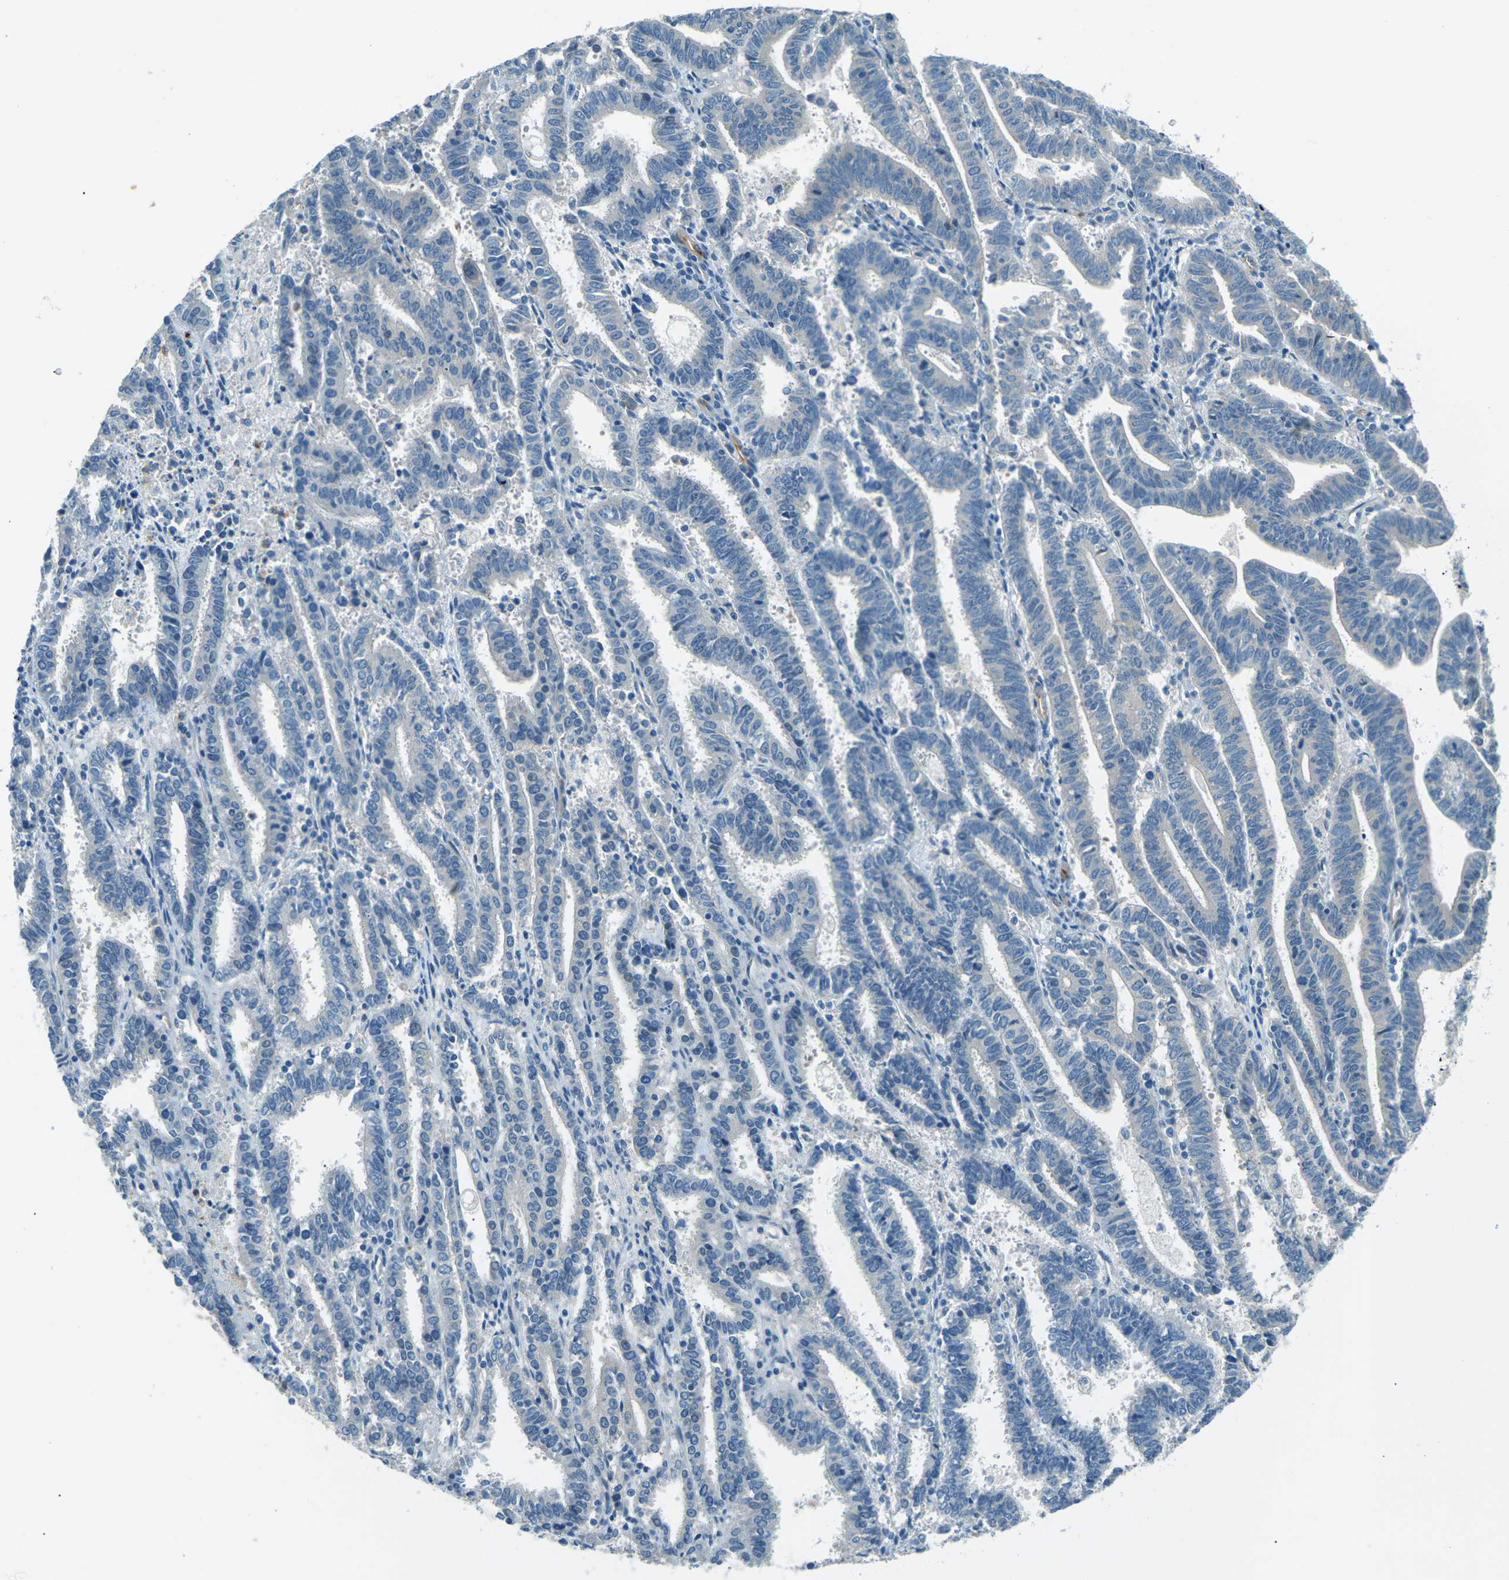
{"staining": {"intensity": "weak", "quantity": "<25%", "location": "cytoplasmic/membranous"}, "tissue": "endometrial cancer", "cell_type": "Tumor cells", "image_type": "cancer", "snomed": [{"axis": "morphology", "description": "Adenocarcinoma, NOS"}, {"axis": "topography", "description": "Uterus"}], "caption": "The immunohistochemistry (IHC) micrograph has no significant expression in tumor cells of endometrial cancer (adenocarcinoma) tissue. (Immunohistochemistry, brightfield microscopy, high magnification).", "gene": "ZNF367", "patient": {"sex": "female", "age": 83}}